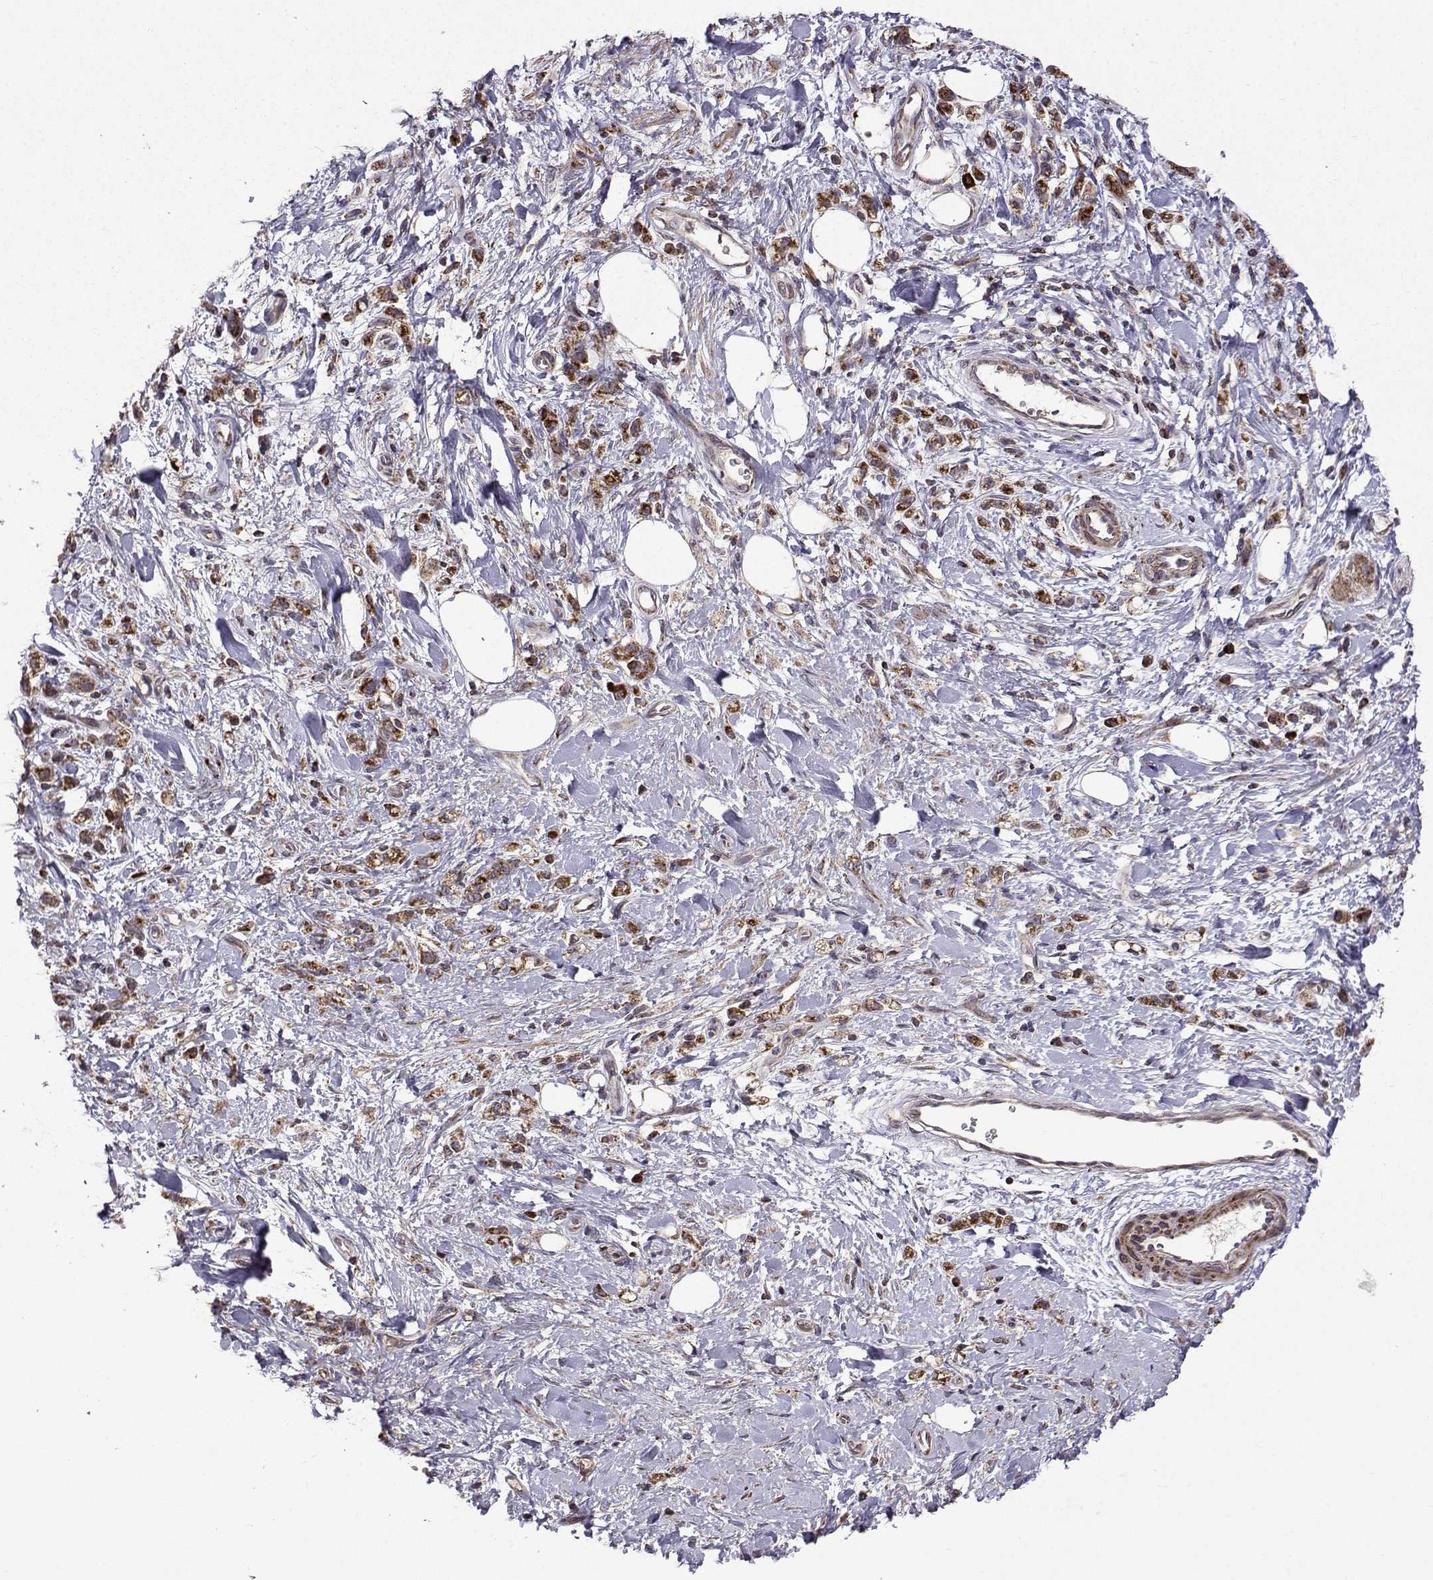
{"staining": {"intensity": "moderate", "quantity": "<25%", "location": "cytoplasmic/membranous"}, "tissue": "stomach cancer", "cell_type": "Tumor cells", "image_type": "cancer", "snomed": [{"axis": "morphology", "description": "Adenocarcinoma, NOS"}, {"axis": "topography", "description": "Stomach"}], "caption": "Protein staining of stomach cancer tissue exhibits moderate cytoplasmic/membranous expression in approximately <25% of tumor cells. The staining is performed using DAB (3,3'-diaminobenzidine) brown chromogen to label protein expression. The nuclei are counter-stained blue using hematoxylin.", "gene": "TAB2", "patient": {"sex": "male", "age": 77}}